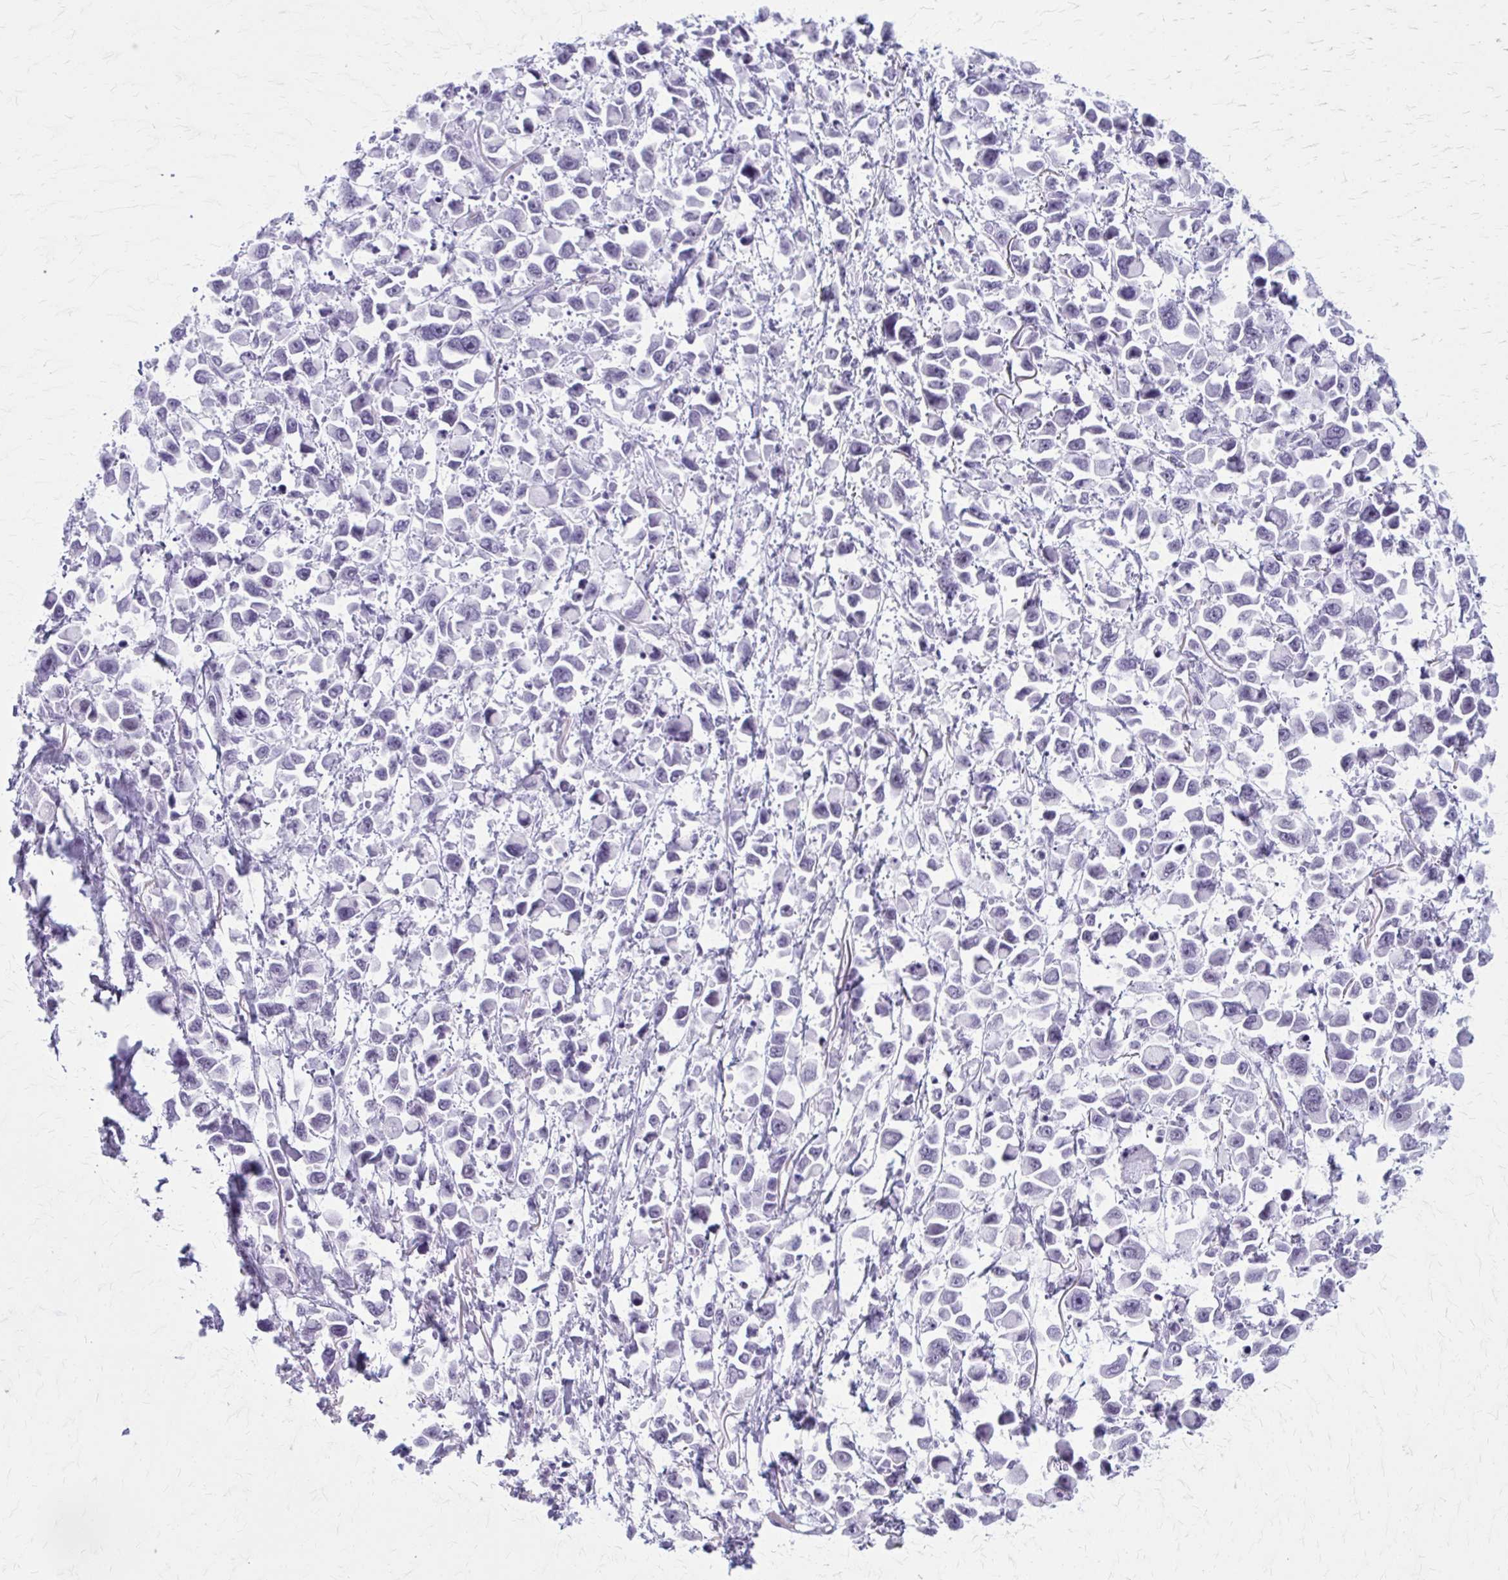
{"staining": {"intensity": "negative", "quantity": "none", "location": "none"}, "tissue": "stomach cancer", "cell_type": "Tumor cells", "image_type": "cancer", "snomed": [{"axis": "morphology", "description": "Adenocarcinoma, NOS"}, {"axis": "topography", "description": "Stomach"}], "caption": "Tumor cells are negative for brown protein staining in stomach adenocarcinoma. (DAB immunohistochemistry with hematoxylin counter stain).", "gene": "GAD1", "patient": {"sex": "female", "age": 81}}